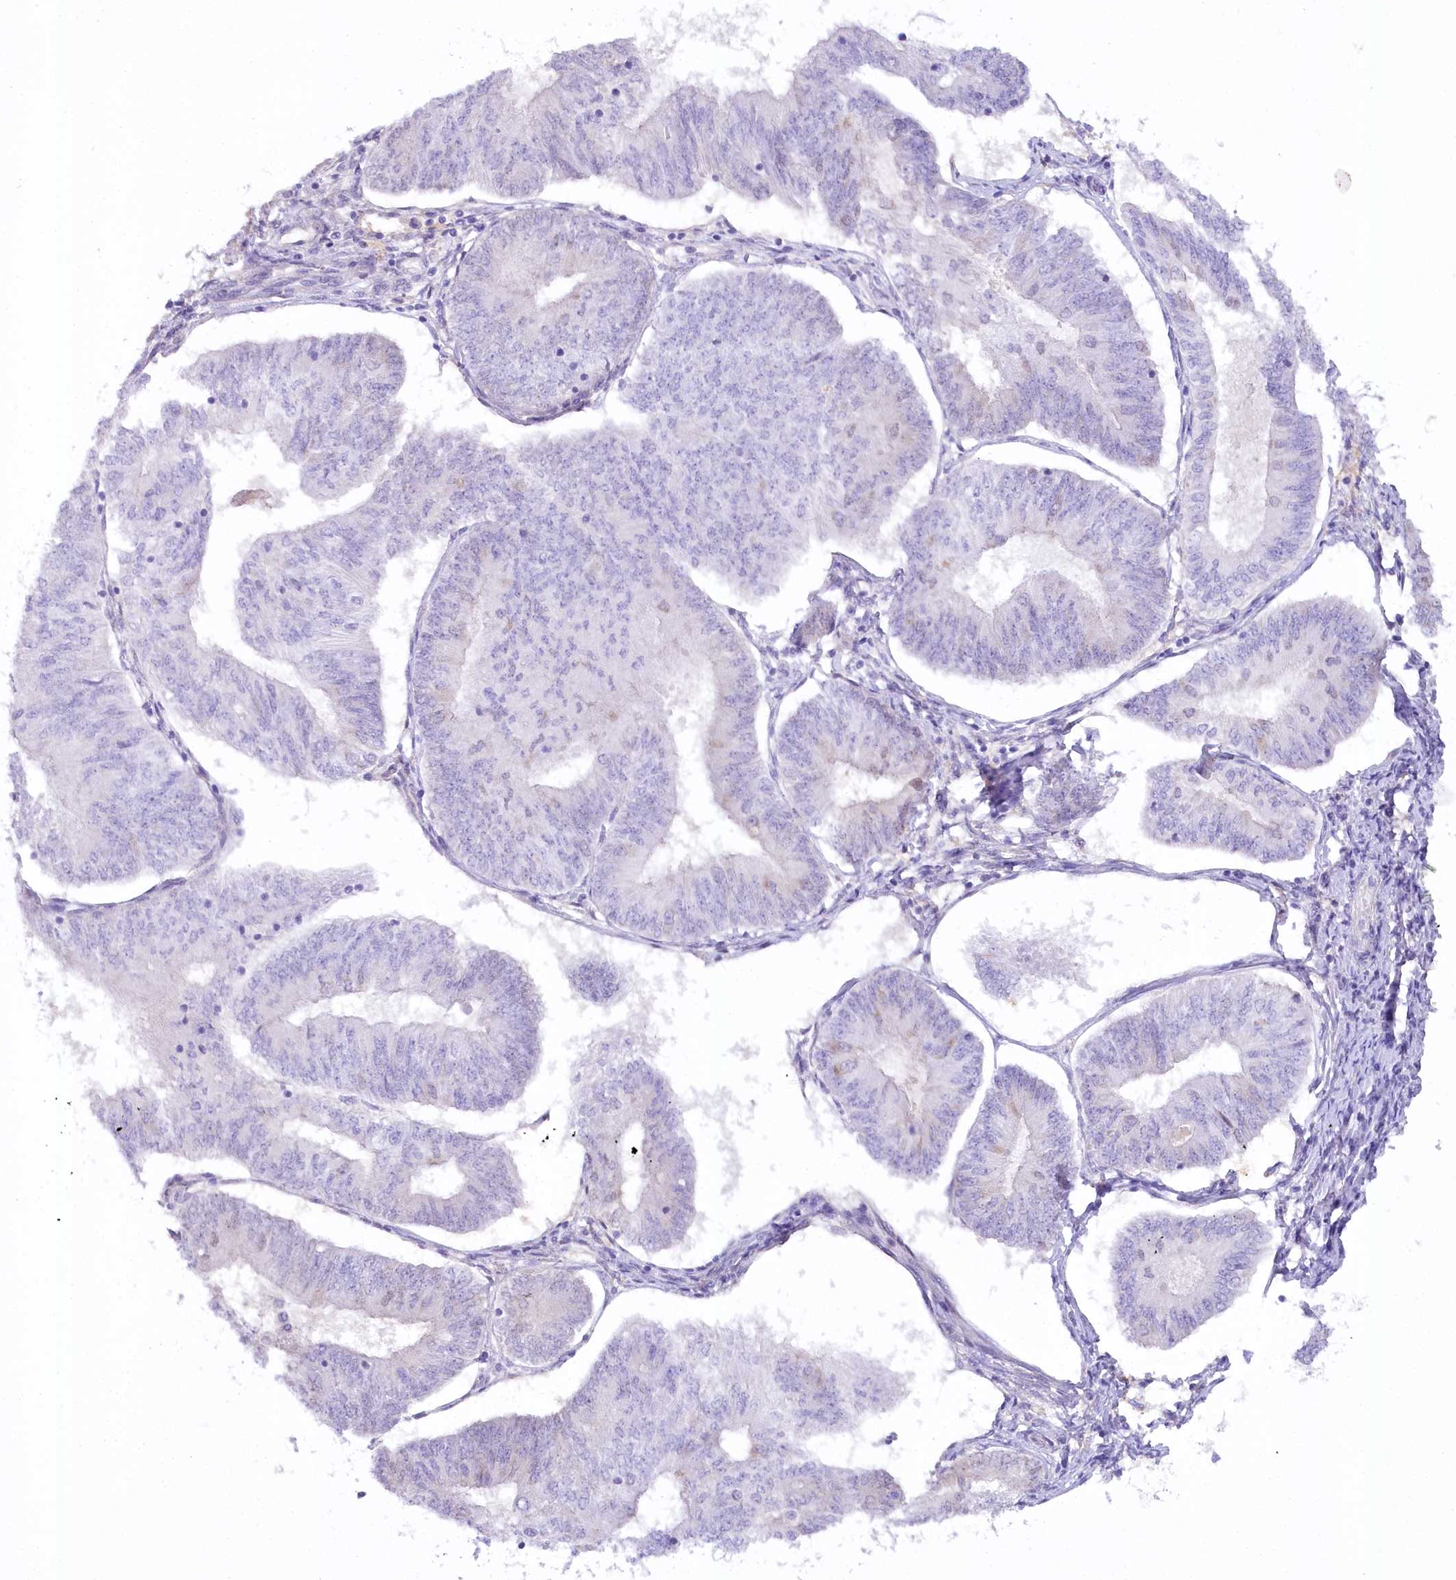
{"staining": {"intensity": "negative", "quantity": "none", "location": "none"}, "tissue": "endometrial cancer", "cell_type": "Tumor cells", "image_type": "cancer", "snomed": [{"axis": "morphology", "description": "Adenocarcinoma, NOS"}, {"axis": "topography", "description": "Endometrium"}], "caption": "Protein analysis of endometrial adenocarcinoma exhibits no significant staining in tumor cells. (Stains: DAB (3,3'-diaminobenzidine) immunohistochemistry (IHC) with hematoxylin counter stain, Microscopy: brightfield microscopy at high magnification).", "gene": "MYOZ1", "patient": {"sex": "female", "age": 58}}